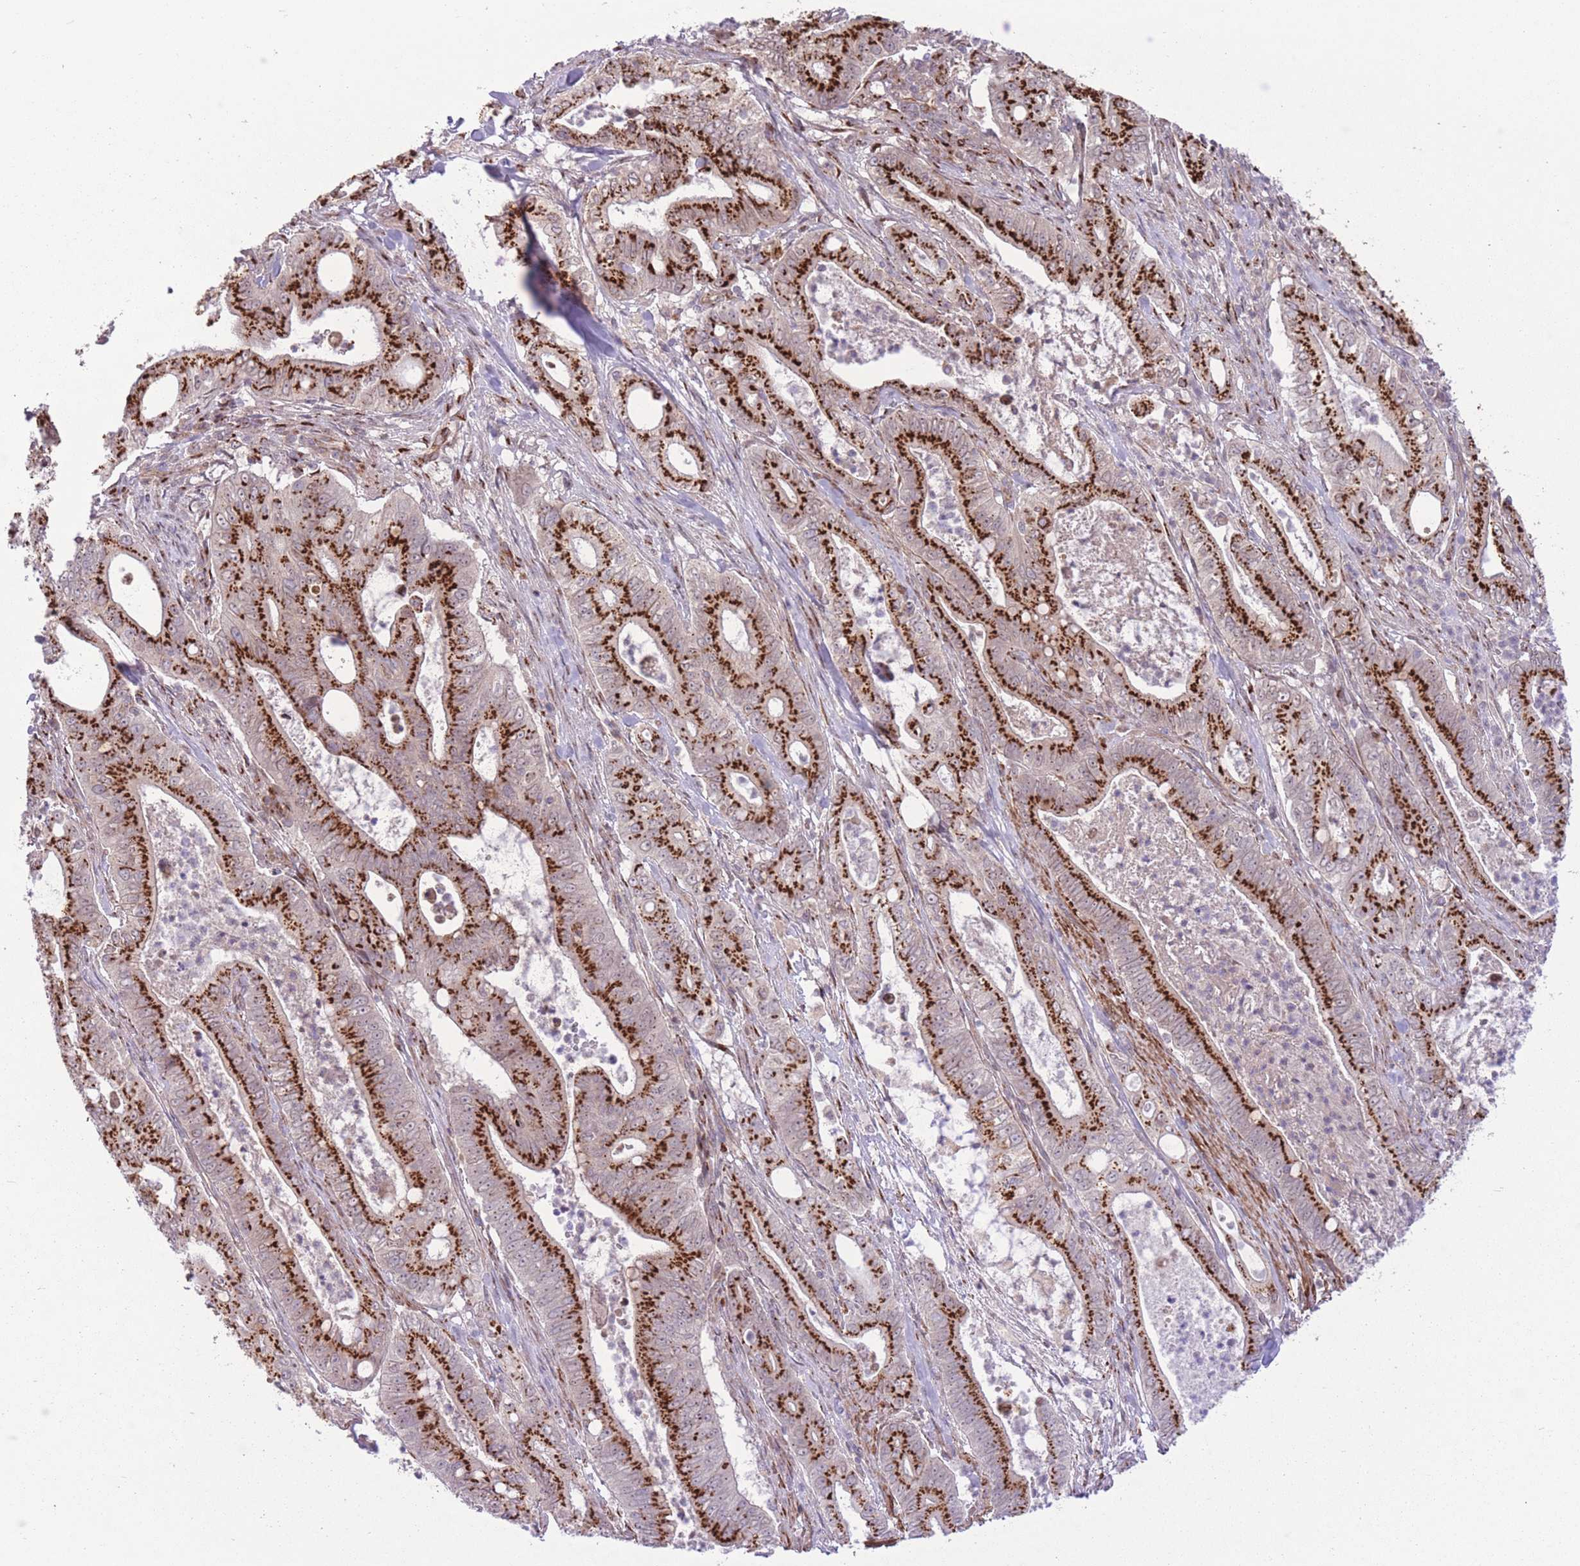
{"staining": {"intensity": "strong", "quantity": ">75%", "location": "cytoplasmic/membranous"}, "tissue": "pancreatic cancer", "cell_type": "Tumor cells", "image_type": "cancer", "snomed": [{"axis": "morphology", "description": "Adenocarcinoma, NOS"}, {"axis": "topography", "description": "Pancreas"}], "caption": "About >75% of tumor cells in pancreatic adenocarcinoma display strong cytoplasmic/membranous protein positivity as visualized by brown immunohistochemical staining.", "gene": "ZBED5", "patient": {"sex": "male", "age": 71}}